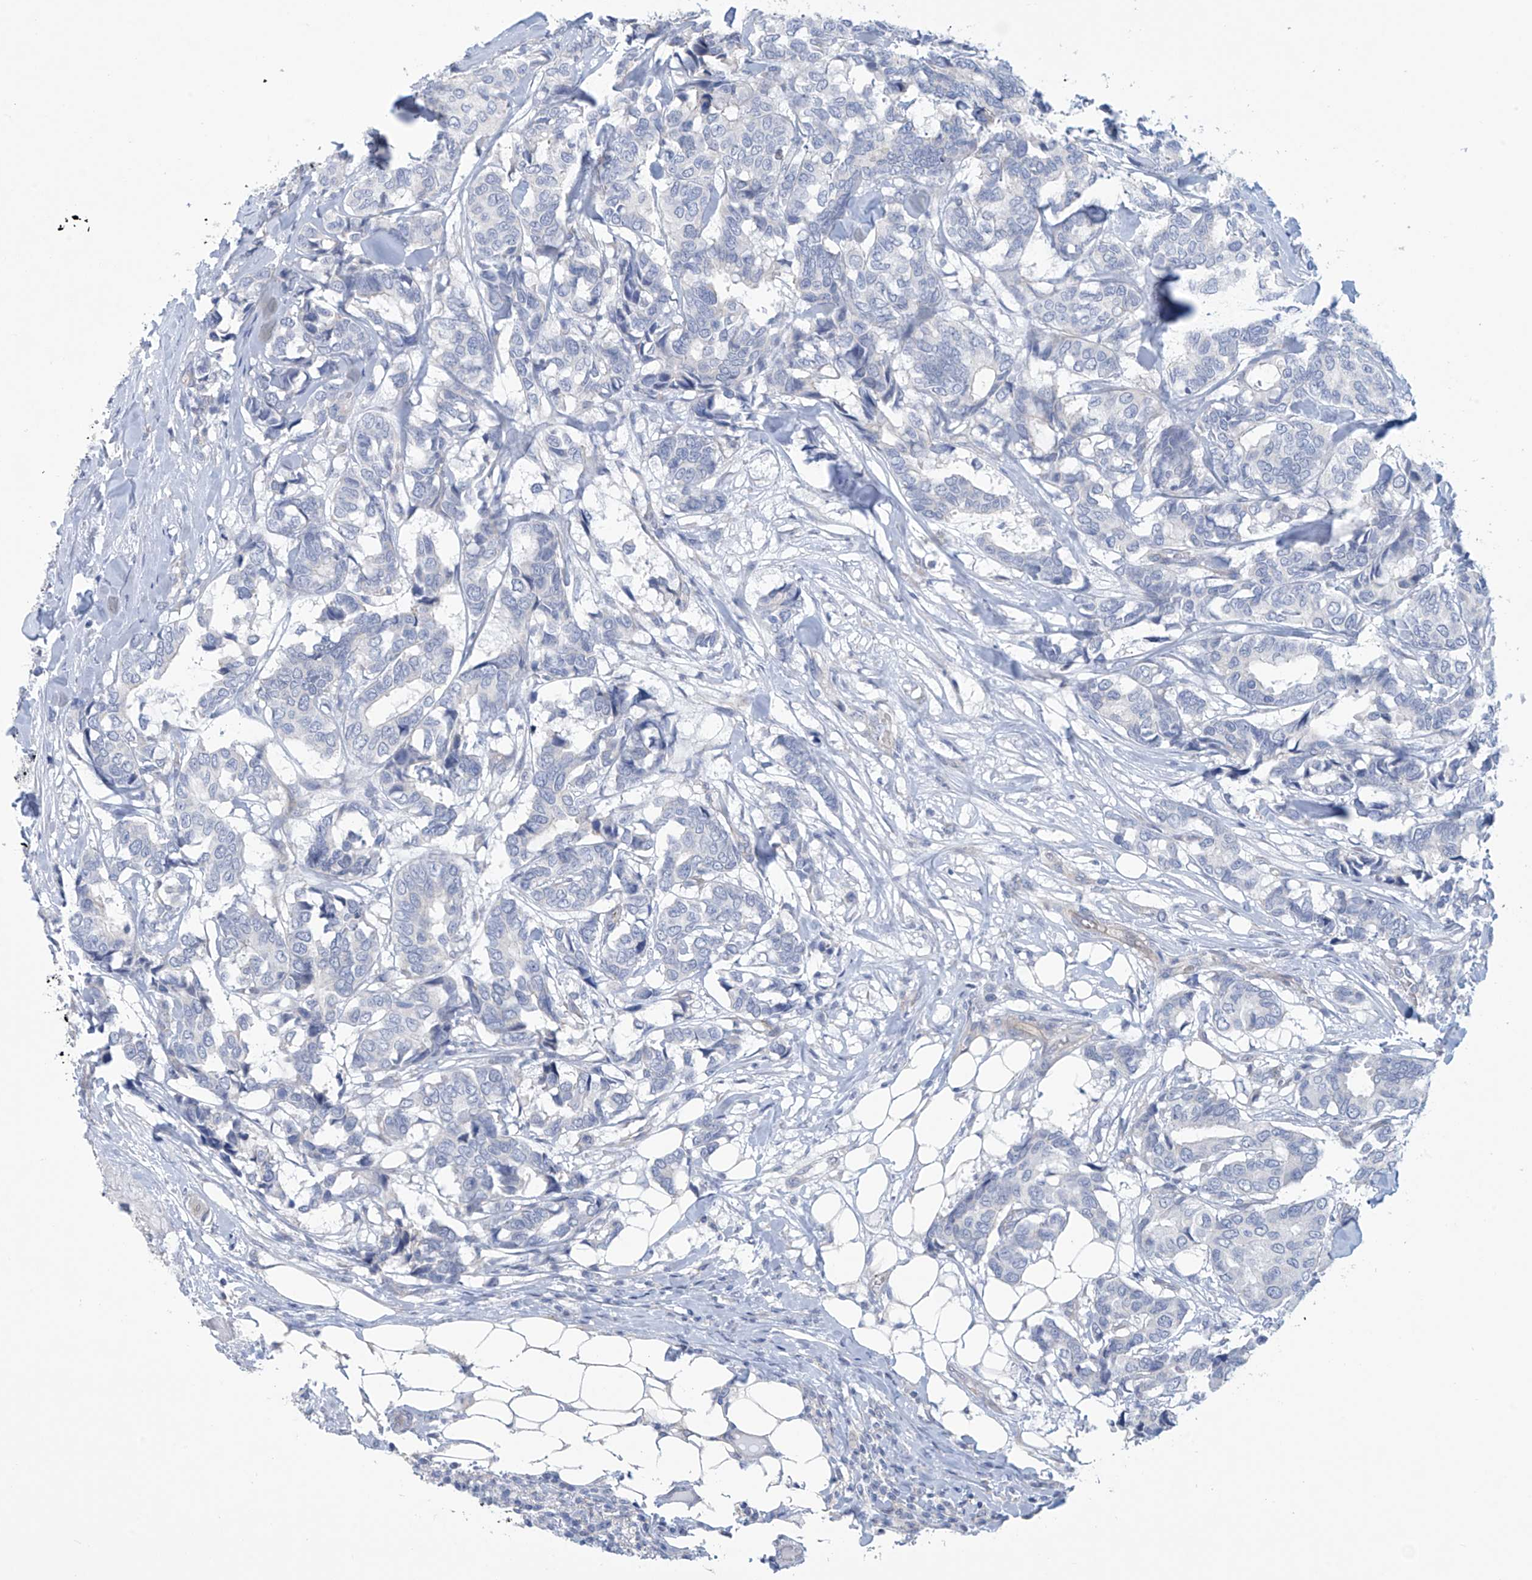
{"staining": {"intensity": "negative", "quantity": "none", "location": "none"}, "tissue": "breast cancer", "cell_type": "Tumor cells", "image_type": "cancer", "snomed": [{"axis": "morphology", "description": "Duct carcinoma"}, {"axis": "topography", "description": "Breast"}], "caption": "This is an immunohistochemistry histopathology image of human breast cancer (invasive ductal carcinoma). There is no expression in tumor cells.", "gene": "ABHD13", "patient": {"sex": "female", "age": 87}}